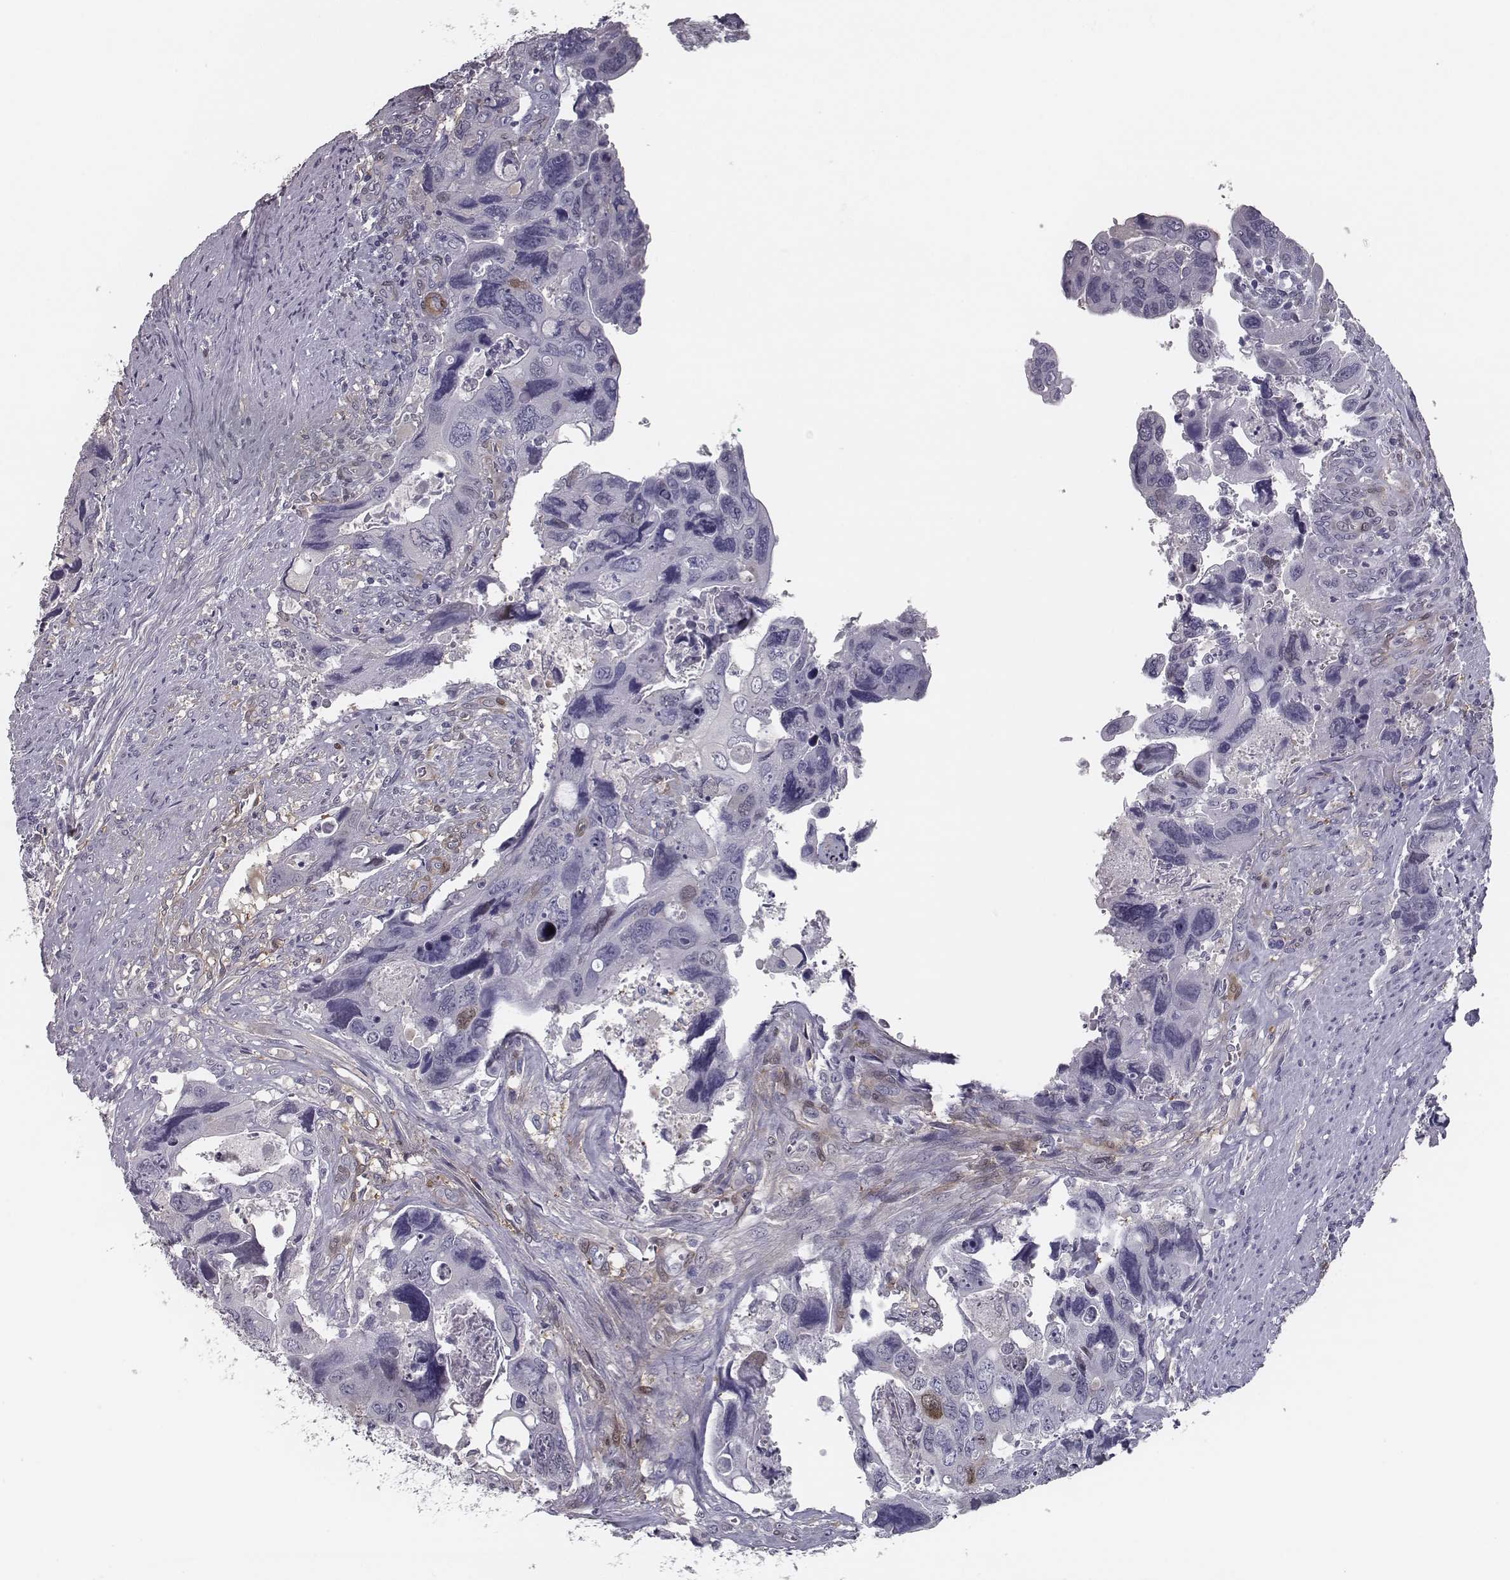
{"staining": {"intensity": "negative", "quantity": "none", "location": "none"}, "tissue": "colorectal cancer", "cell_type": "Tumor cells", "image_type": "cancer", "snomed": [{"axis": "morphology", "description": "Adenocarcinoma, NOS"}, {"axis": "topography", "description": "Rectum"}], "caption": "DAB (3,3'-diaminobenzidine) immunohistochemical staining of colorectal cancer displays no significant staining in tumor cells.", "gene": "ISYNA1", "patient": {"sex": "male", "age": 62}}